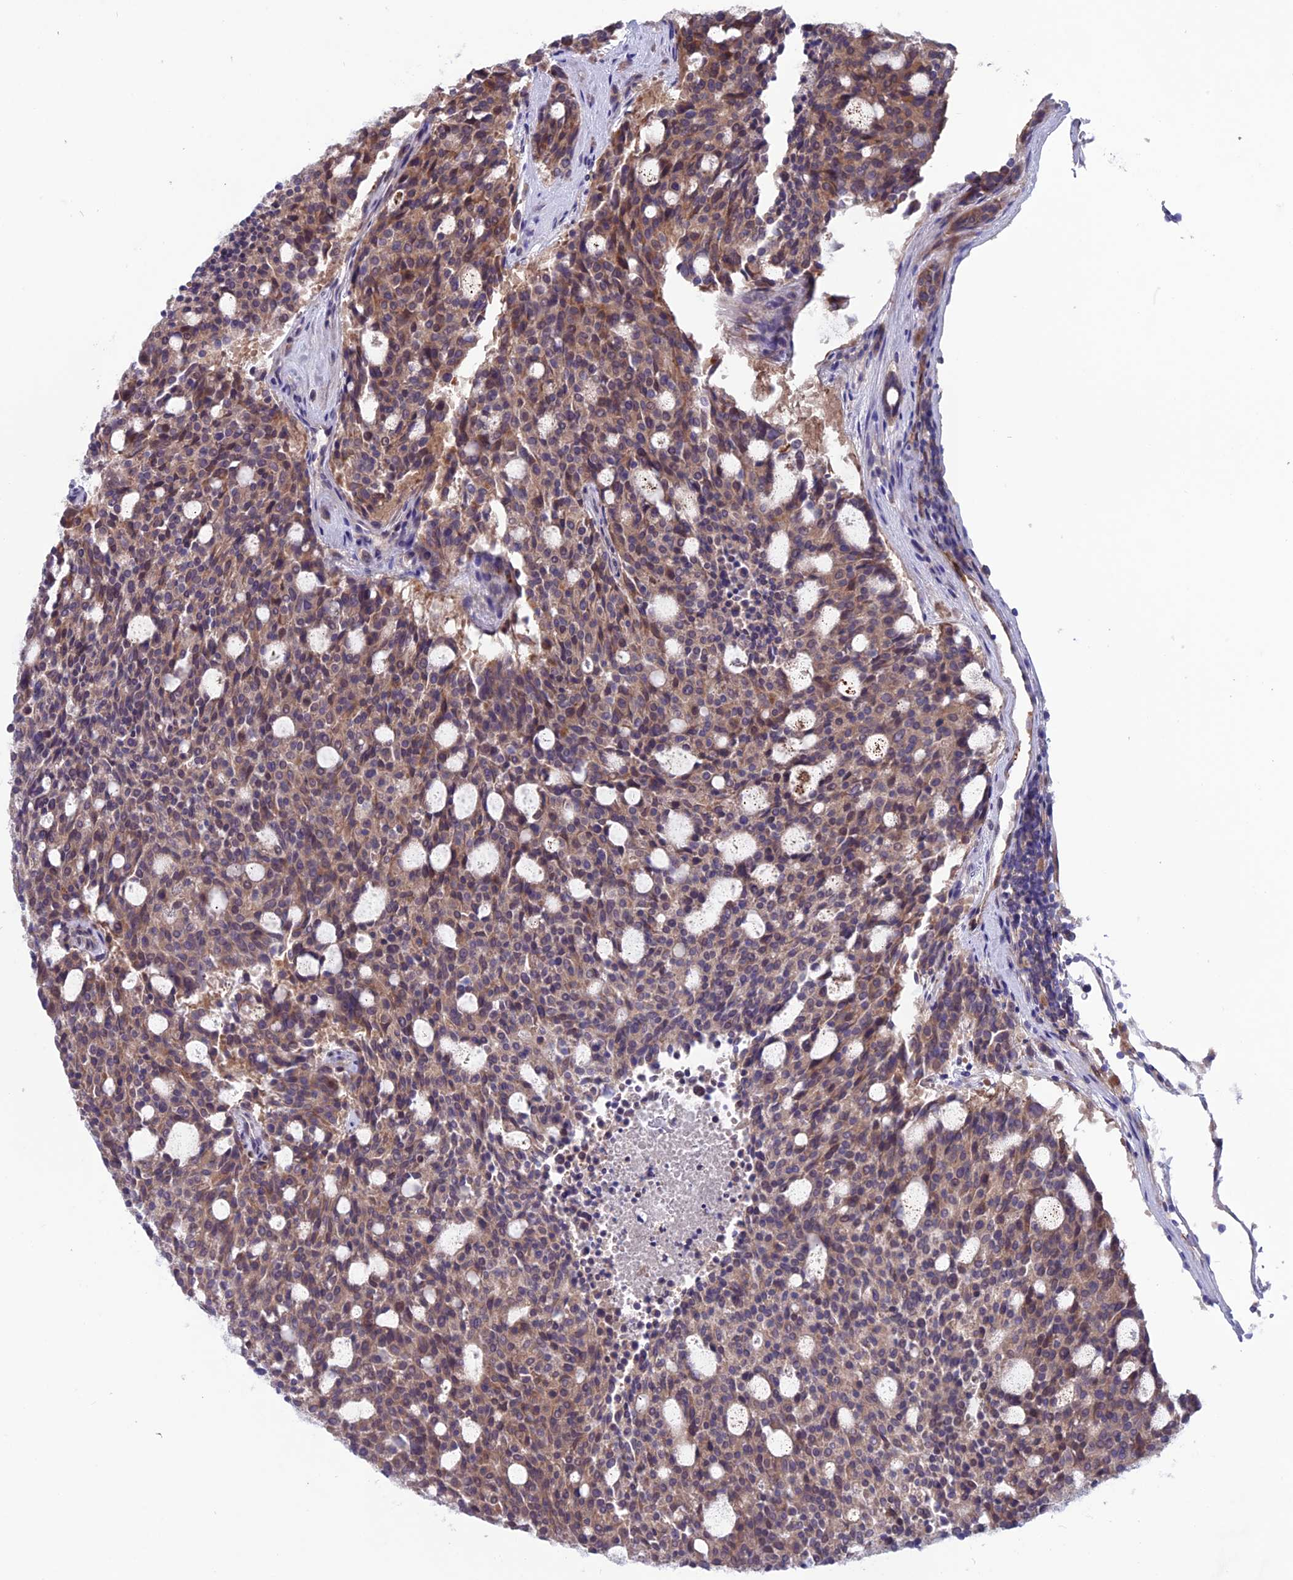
{"staining": {"intensity": "moderate", "quantity": ">75%", "location": "cytoplasmic/membranous"}, "tissue": "carcinoid", "cell_type": "Tumor cells", "image_type": "cancer", "snomed": [{"axis": "morphology", "description": "Carcinoid, malignant, NOS"}, {"axis": "topography", "description": "Pancreas"}], "caption": "About >75% of tumor cells in carcinoid display moderate cytoplasmic/membranous protein positivity as visualized by brown immunohistochemical staining.", "gene": "MAST2", "patient": {"sex": "female", "age": 54}}